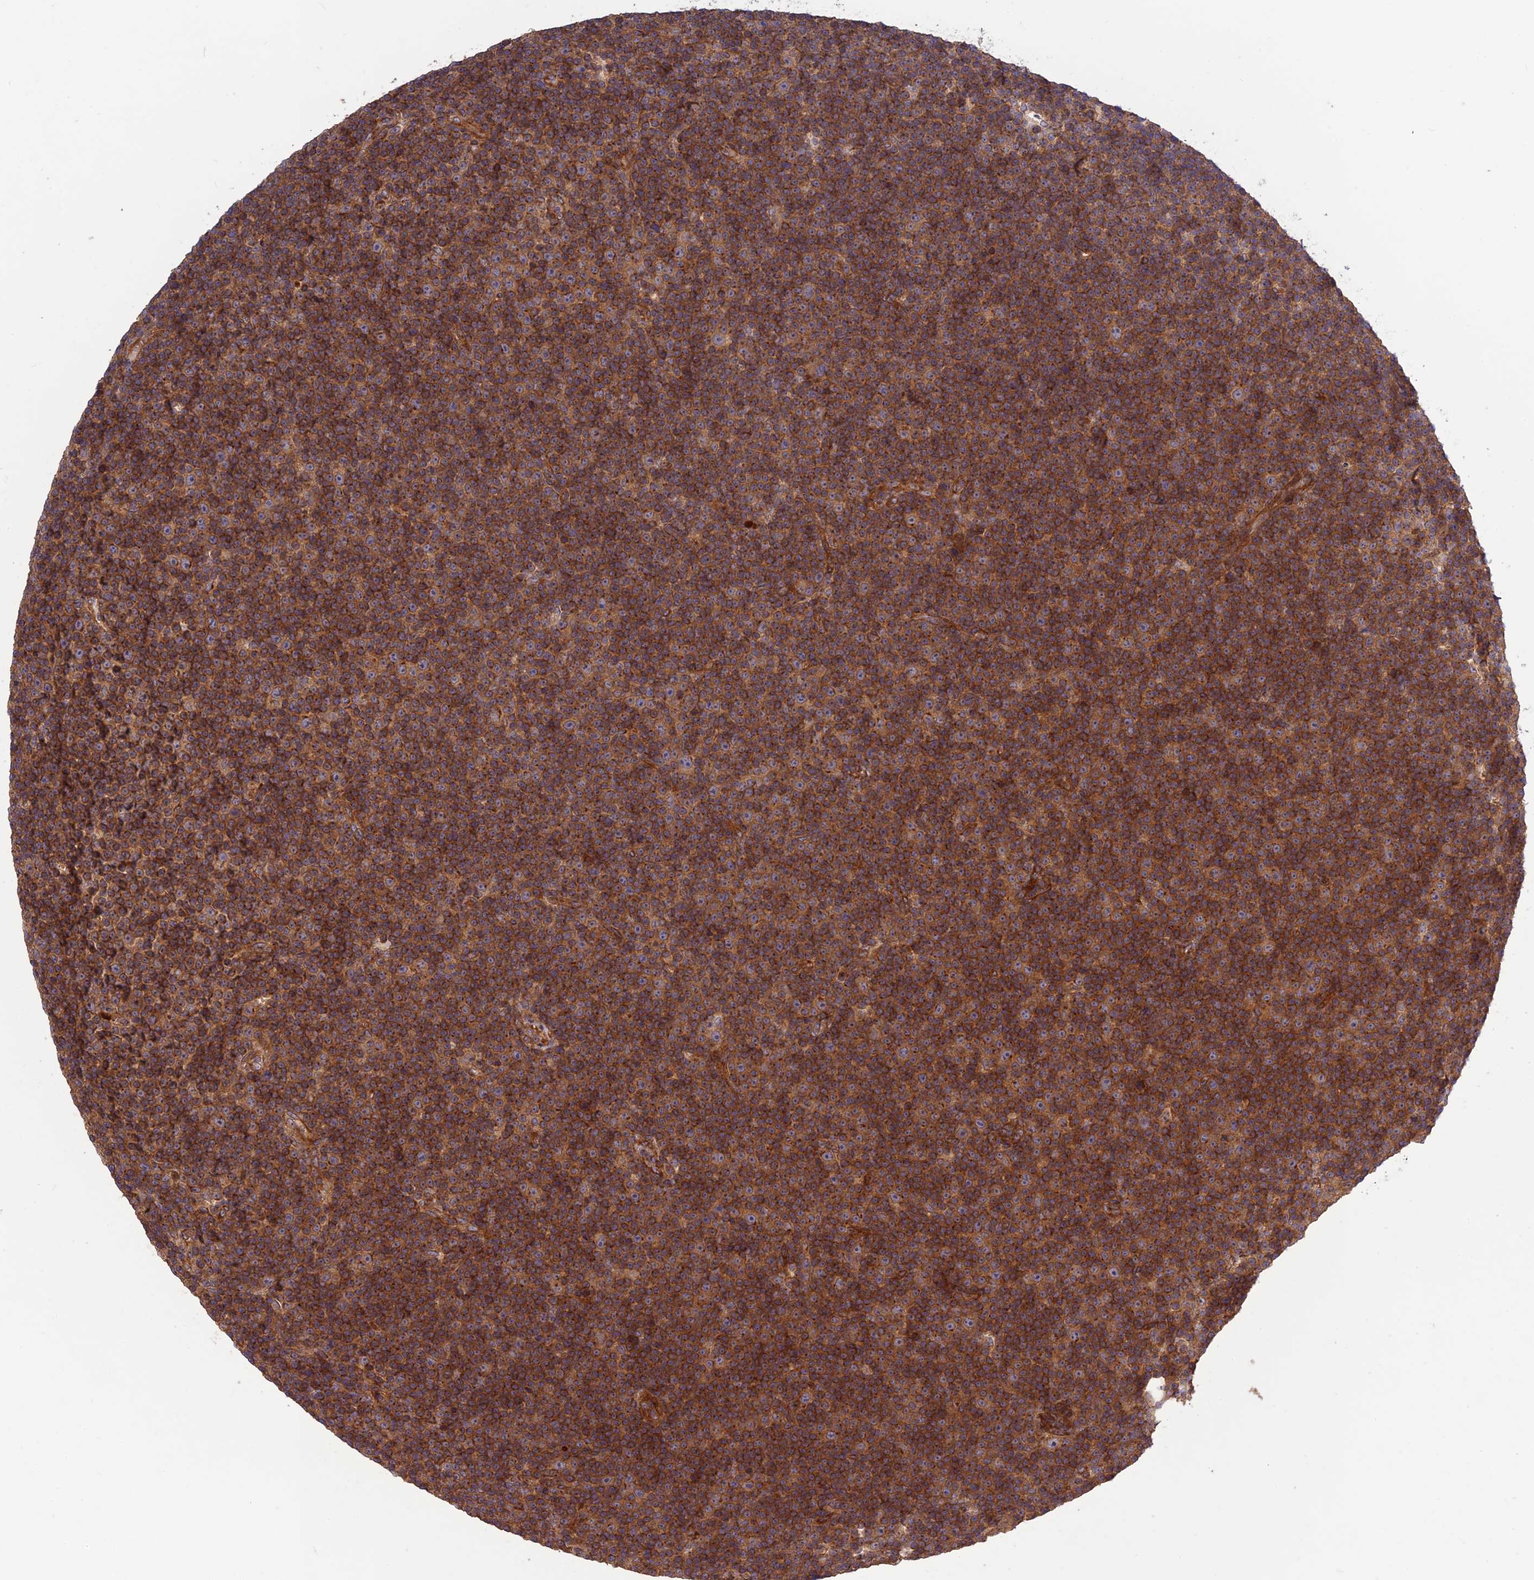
{"staining": {"intensity": "moderate", "quantity": ">75%", "location": "cytoplasmic/membranous"}, "tissue": "lymphoma", "cell_type": "Tumor cells", "image_type": "cancer", "snomed": [{"axis": "morphology", "description": "Malignant lymphoma, non-Hodgkin's type, Low grade"}, {"axis": "topography", "description": "Lymph node"}], "caption": "Low-grade malignant lymphoma, non-Hodgkin's type was stained to show a protein in brown. There is medium levels of moderate cytoplasmic/membranous staining in about >75% of tumor cells.", "gene": "TMEM131L", "patient": {"sex": "female", "age": 67}}